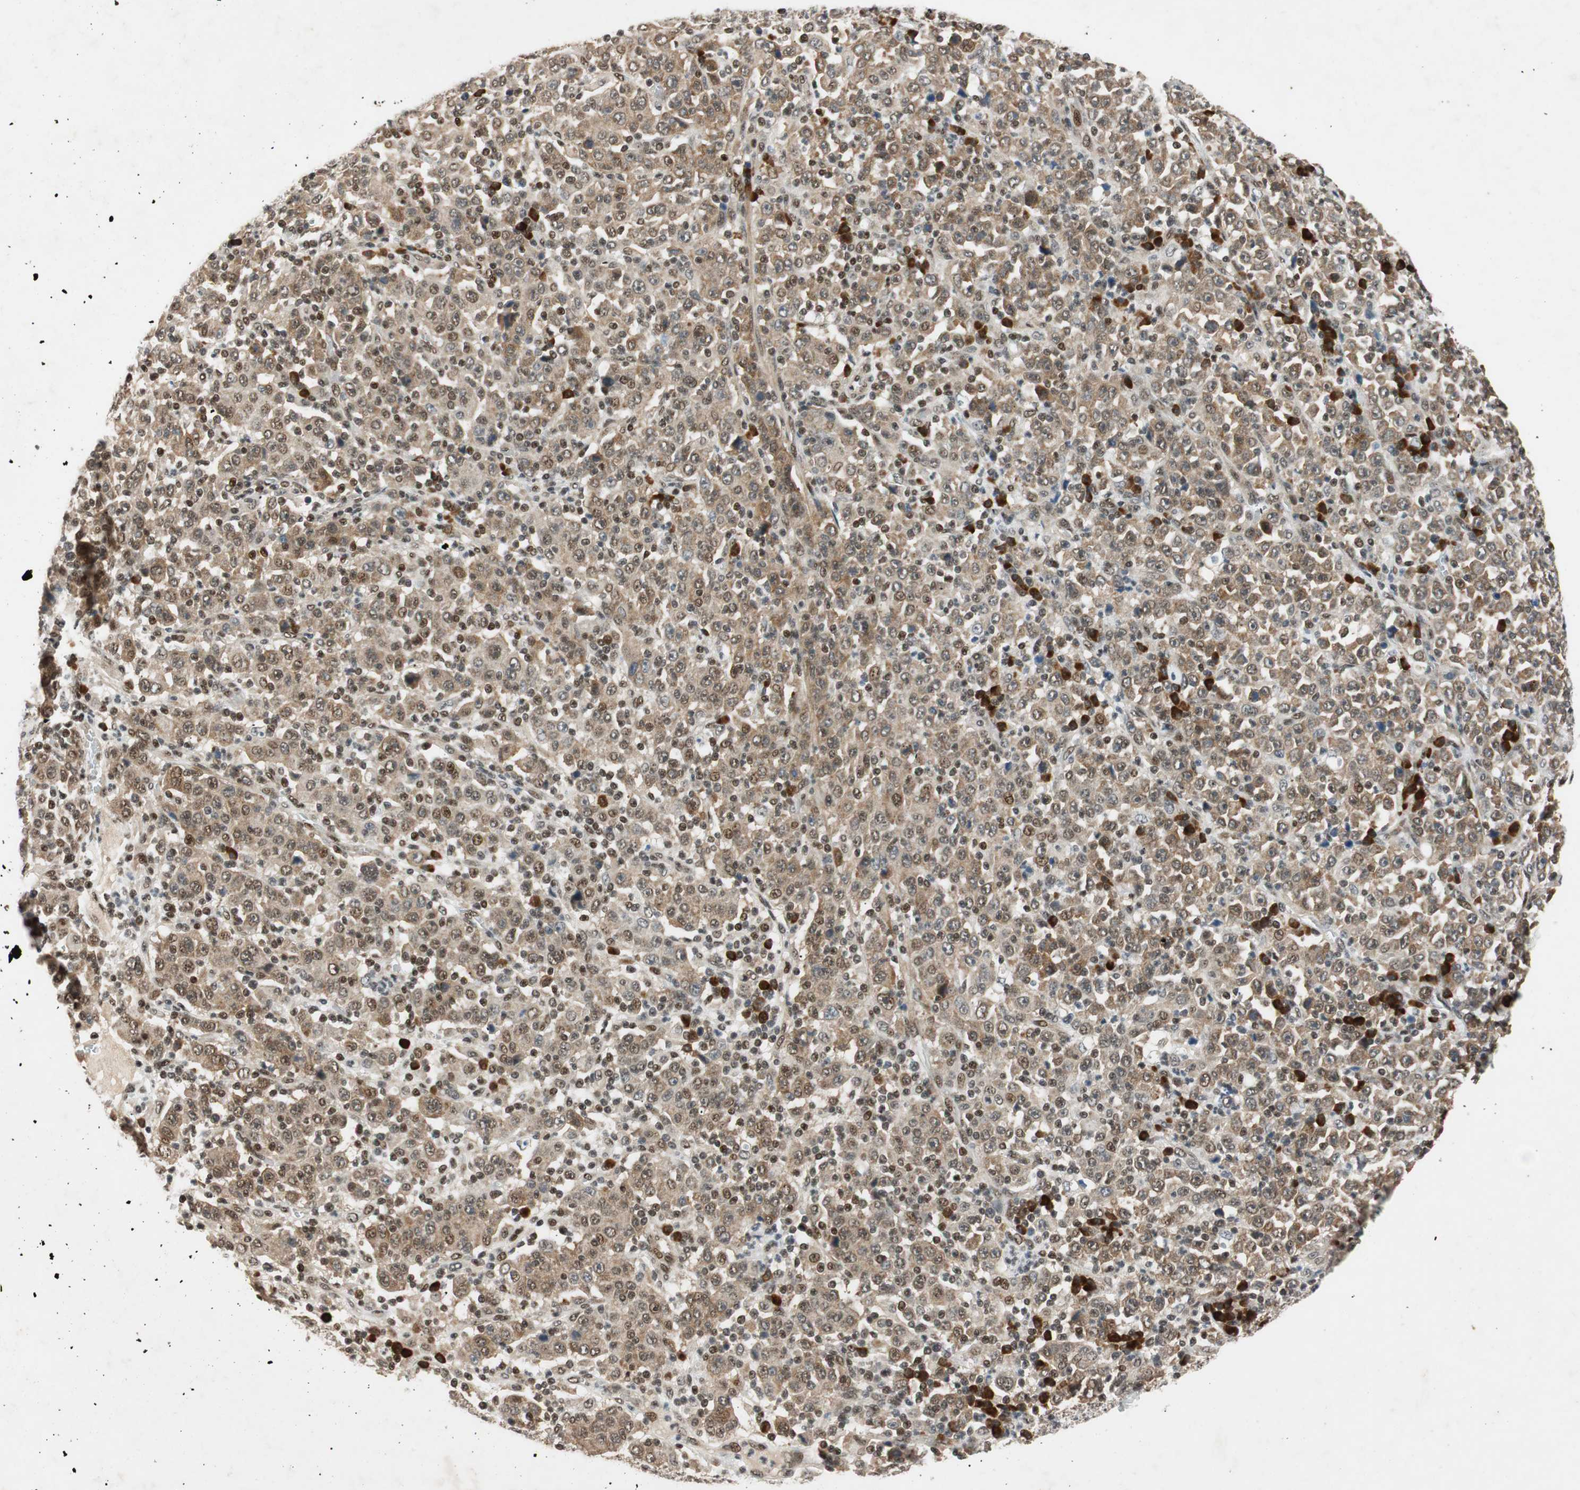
{"staining": {"intensity": "moderate", "quantity": ">75%", "location": "cytoplasmic/membranous,nuclear"}, "tissue": "stomach cancer", "cell_type": "Tumor cells", "image_type": "cancer", "snomed": [{"axis": "morphology", "description": "Normal tissue, NOS"}, {"axis": "morphology", "description": "Adenocarcinoma, NOS"}, {"axis": "topography", "description": "Stomach, upper"}, {"axis": "topography", "description": "Stomach"}], "caption": "Immunohistochemical staining of human stomach adenocarcinoma reveals moderate cytoplasmic/membranous and nuclear protein expression in approximately >75% of tumor cells.", "gene": "NCBP3", "patient": {"sex": "male", "age": 59}}